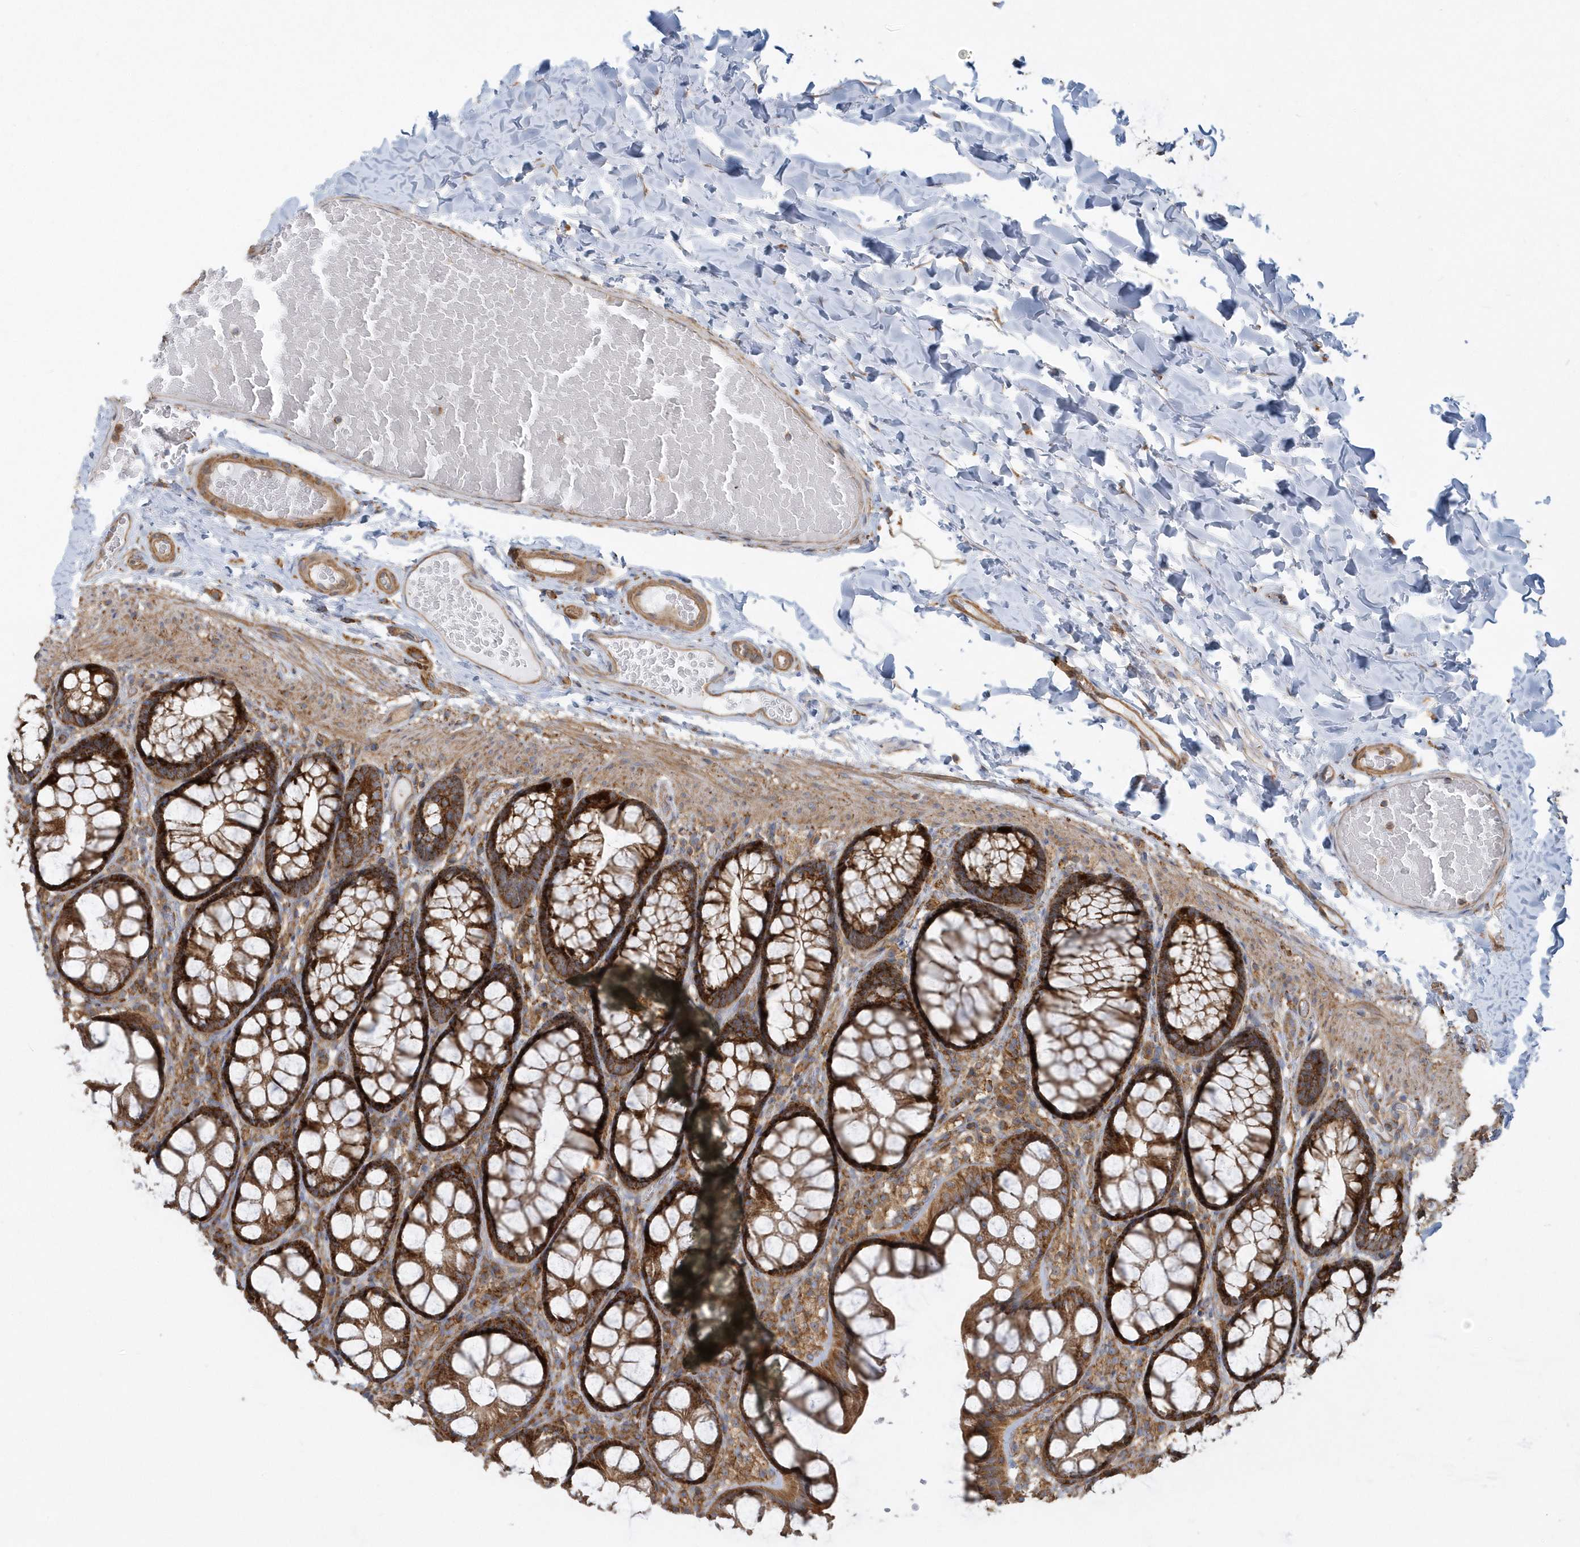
{"staining": {"intensity": "moderate", "quantity": ">75%", "location": "cytoplasmic/membranous"}, "tissue": "colon", "cell_type": "Endothelial cells", "image_type": "normal", "snomed": [{"axis": "morphology", "description": "Normal tissue, NOS"}, {"axis": "topography", "description": "Colon"}], "caption": "DAB immunohistochemical staining of normal colon shows moderate cytoplasmic/membranous protein staining in approximately >75% of endothelial cells.", "gene": "TRAIP", "patient": {"sex": "male", "age": 47}}